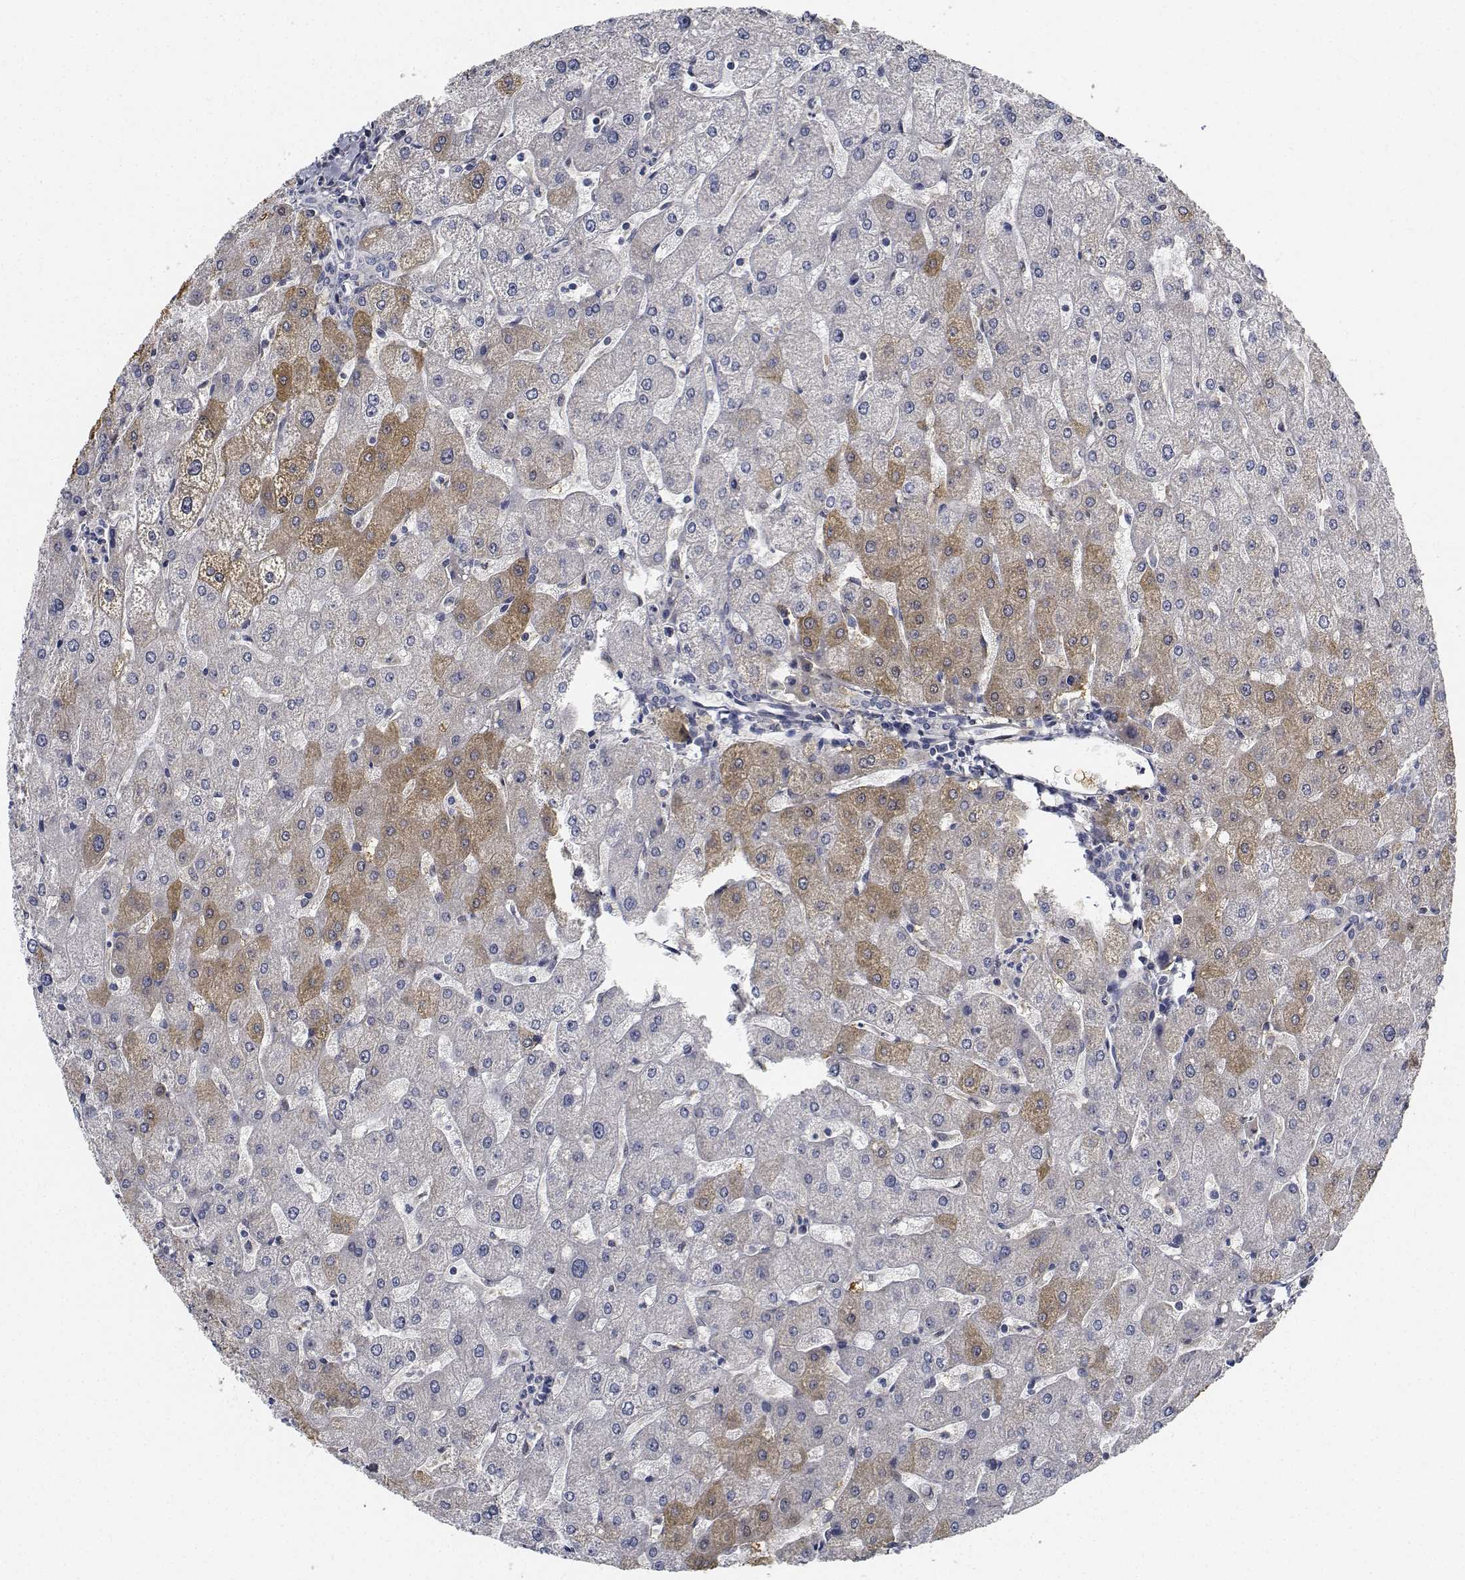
{"staining": {"intensity": "negative", "quantity": "none", "location": "none"}, "tissue": "liver", "cell_type": "Cholangiocytes", "image_type": "normal", "snomed": [{"axis": "morphology", "description": "Normal tissue, NOS"}, {"axis": "topography", "description": "Liver"}], "caption": "A high-resolution histopathology image shows immunohistochemistry (IHC) staining of normal liver, which reveals no significant staining in cholangiocytes. Nuclei are stained in blue.", "gene": "NVL", "patient": {"sex": "male", "age": 67}}